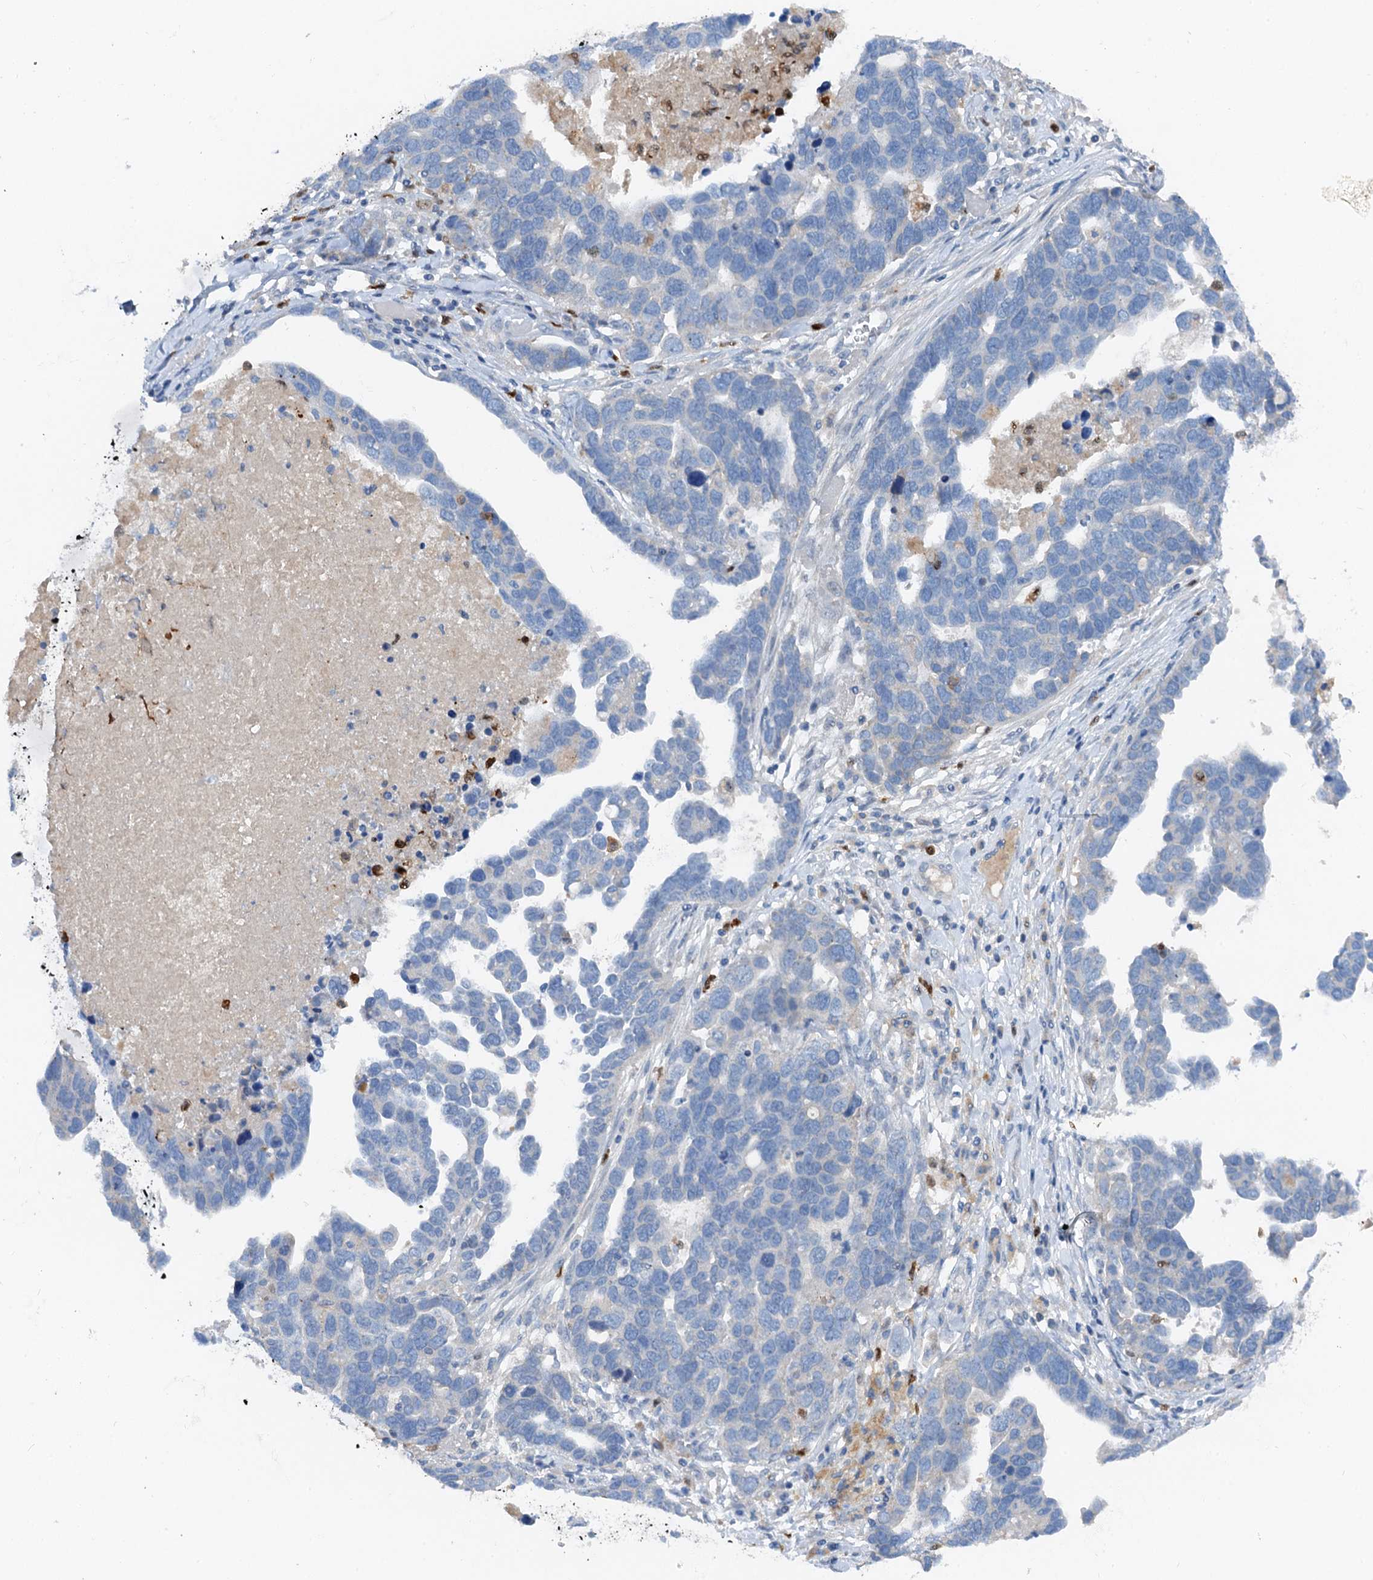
{"staining": {"intensity": "negative", "quantity": "none", "location": "none"}, "tissue": "ovarian cancer", "cell_type": "Tumor cells", "image_type": "cancer", "snomed": [{"axis": "morphology", "description": "Cystadenocarcinoma, serous, NOS"}, {"axis": "topography", "description": "Ovary"}], "caption": "Ovarian serous cystadenocarcinoma stained for a protein using IHC exhibits no positivity tumor cells.", "gene": "OTOA", "patient": {"sex": "female", "age": 54}}